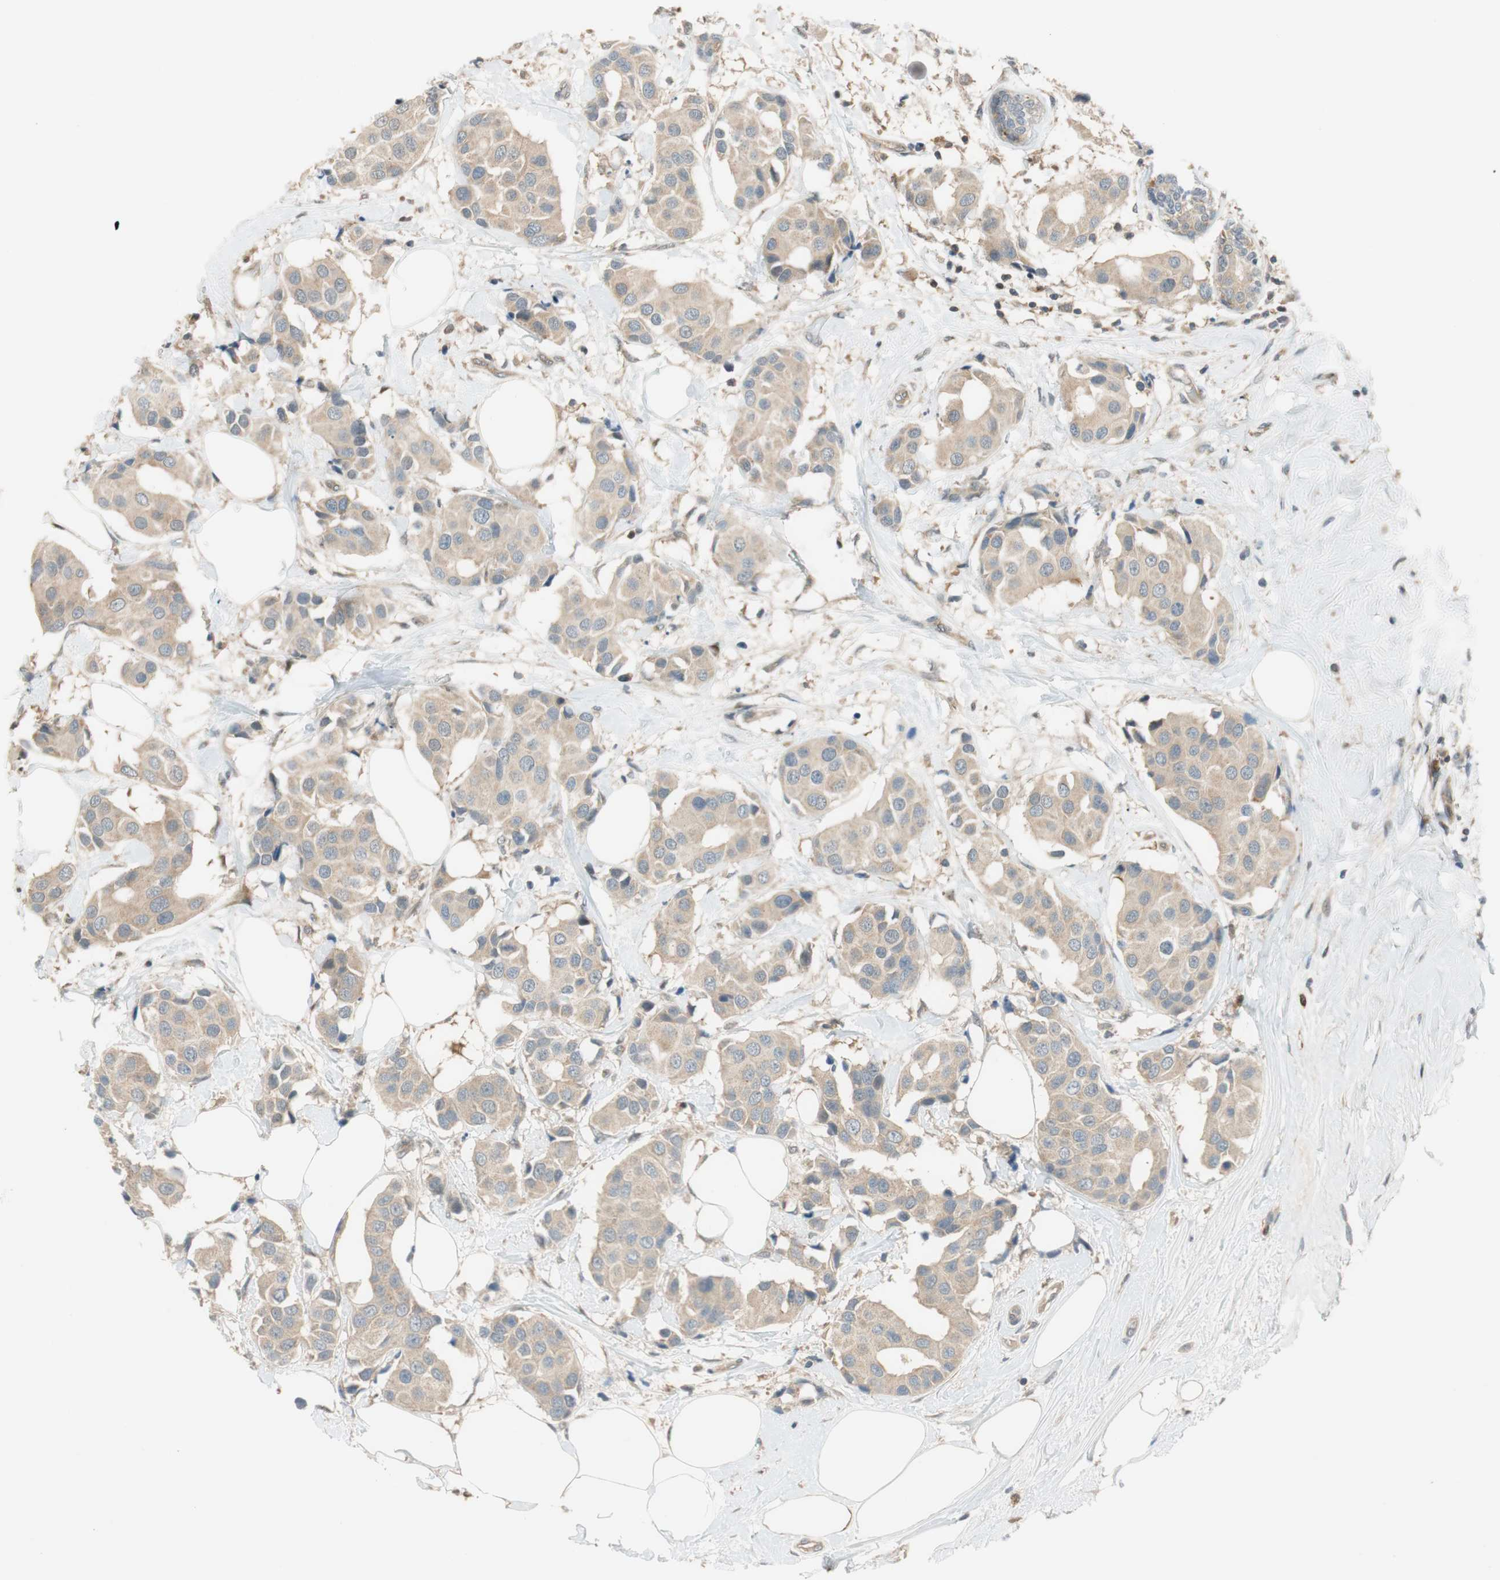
{"staining": {"intensity": "weak", "quantity": ">75%", "location": "cytoplasmic/membranous"}, "tissue": "breast cancer", "cell_type": "Tumor cells", "image_type": "cancer", "snomed": [{"axis": "morphology", "description": "Normal tissue, NOS"}, {"axis": "morphology", "description": "Duct carcinoma"}, {"axis": "topography", "description": "Breast"}], "caption": "This photomicrograph demonstrates breast cancer (intraductal carcinoma) stained with immunohistochemistry to label a protein in brown. The cytoplasmic/membranous of tumor cells show weak positivity for the protein. Nuclei are counter-stained blue.", "gene": "GATD1", "patient": {"sex": "female", "age": 39}}